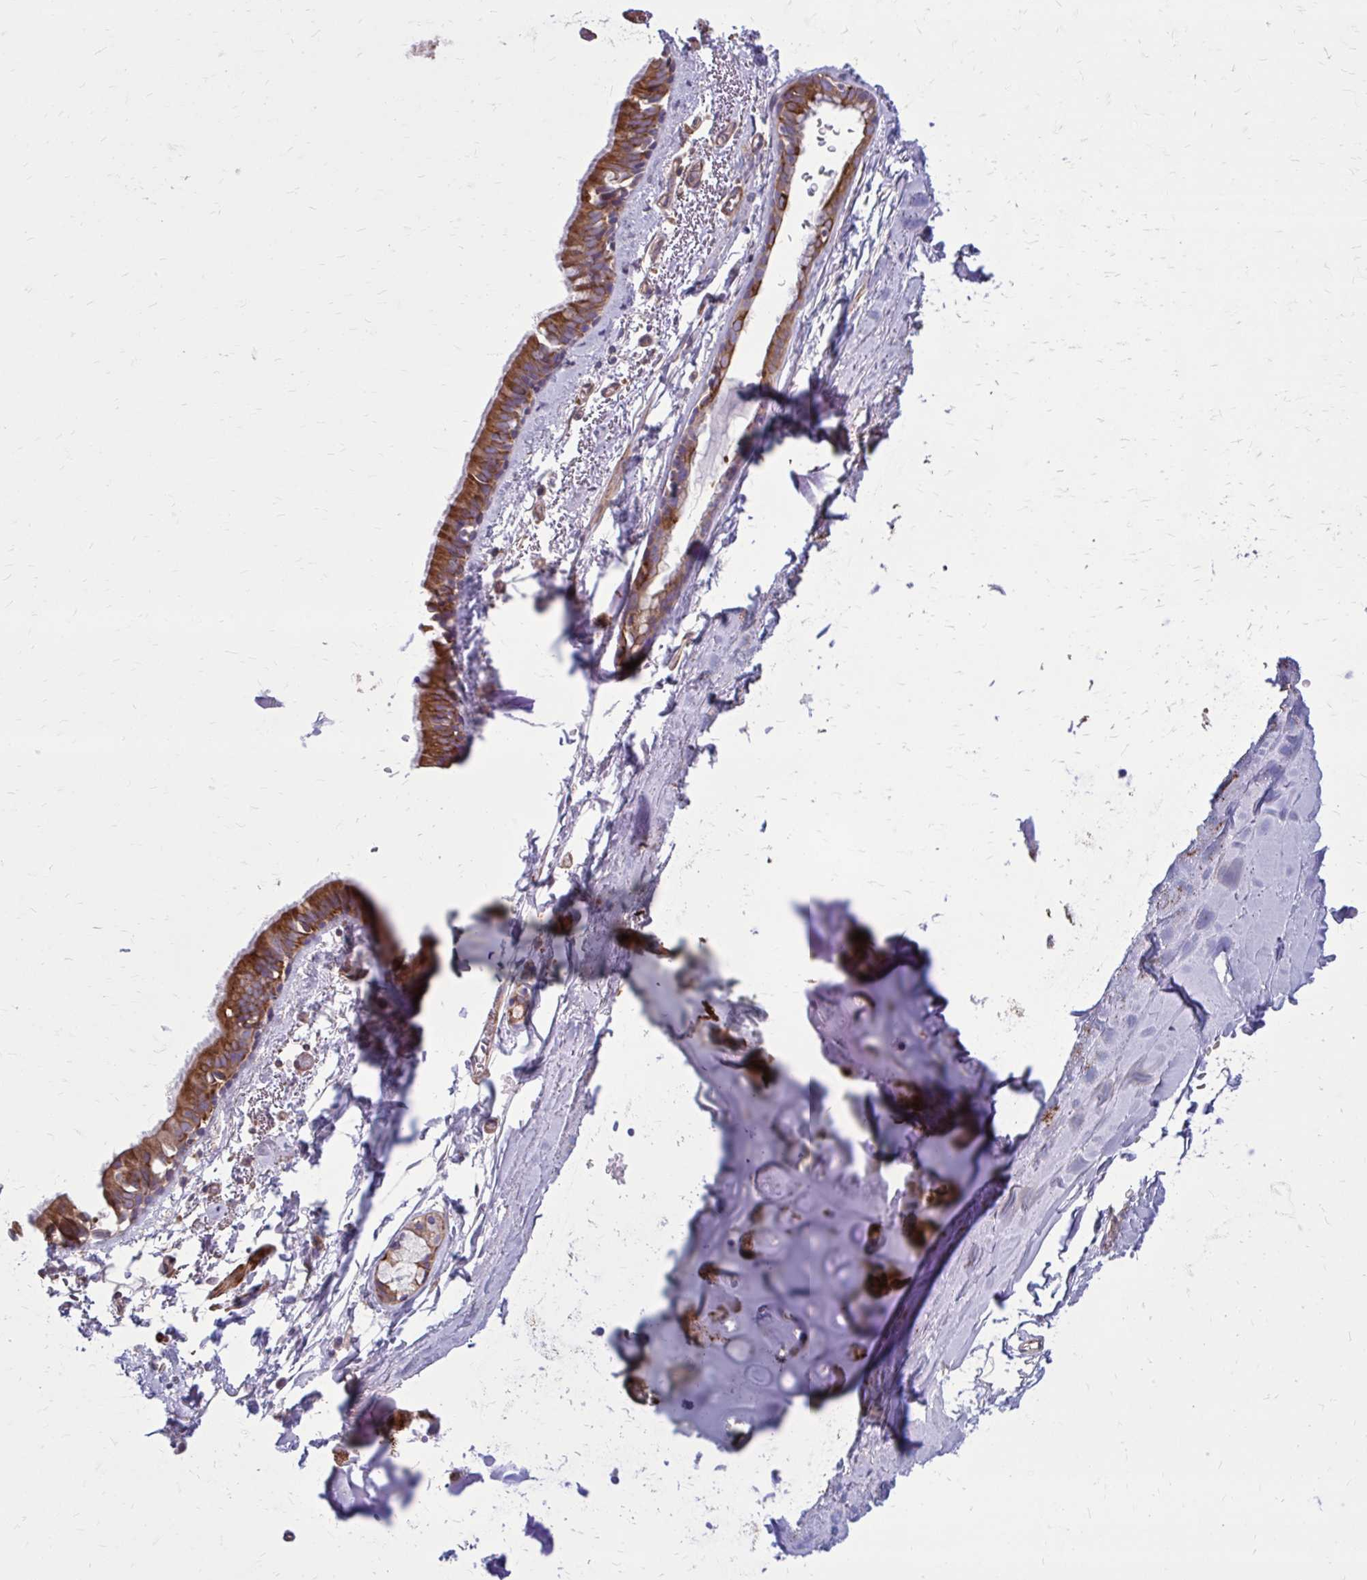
{"staining": {"intensity": "negative", "quantity": "none", "location": "none"}, "tissue": "adipose tissue", "cell_type": "Adipocytes", "image_type": "normal", "snomed": [{"axis": "morphology", "description": "Normal tissue, NOS"}, {"axis": "topography", "description": "Cartilage tissue"}, {"axis": "topography", "description": "Bronchus"}, {"axis": "topography", "description": "Peripheral nerve tissue"}], "caption": "Adipose tissue stained for a protein using immunohistochemistry (IHC) demonstrates no staining adipocytes.", "gene": "FAP", "patient": {"sex": "male", "age": 67}}